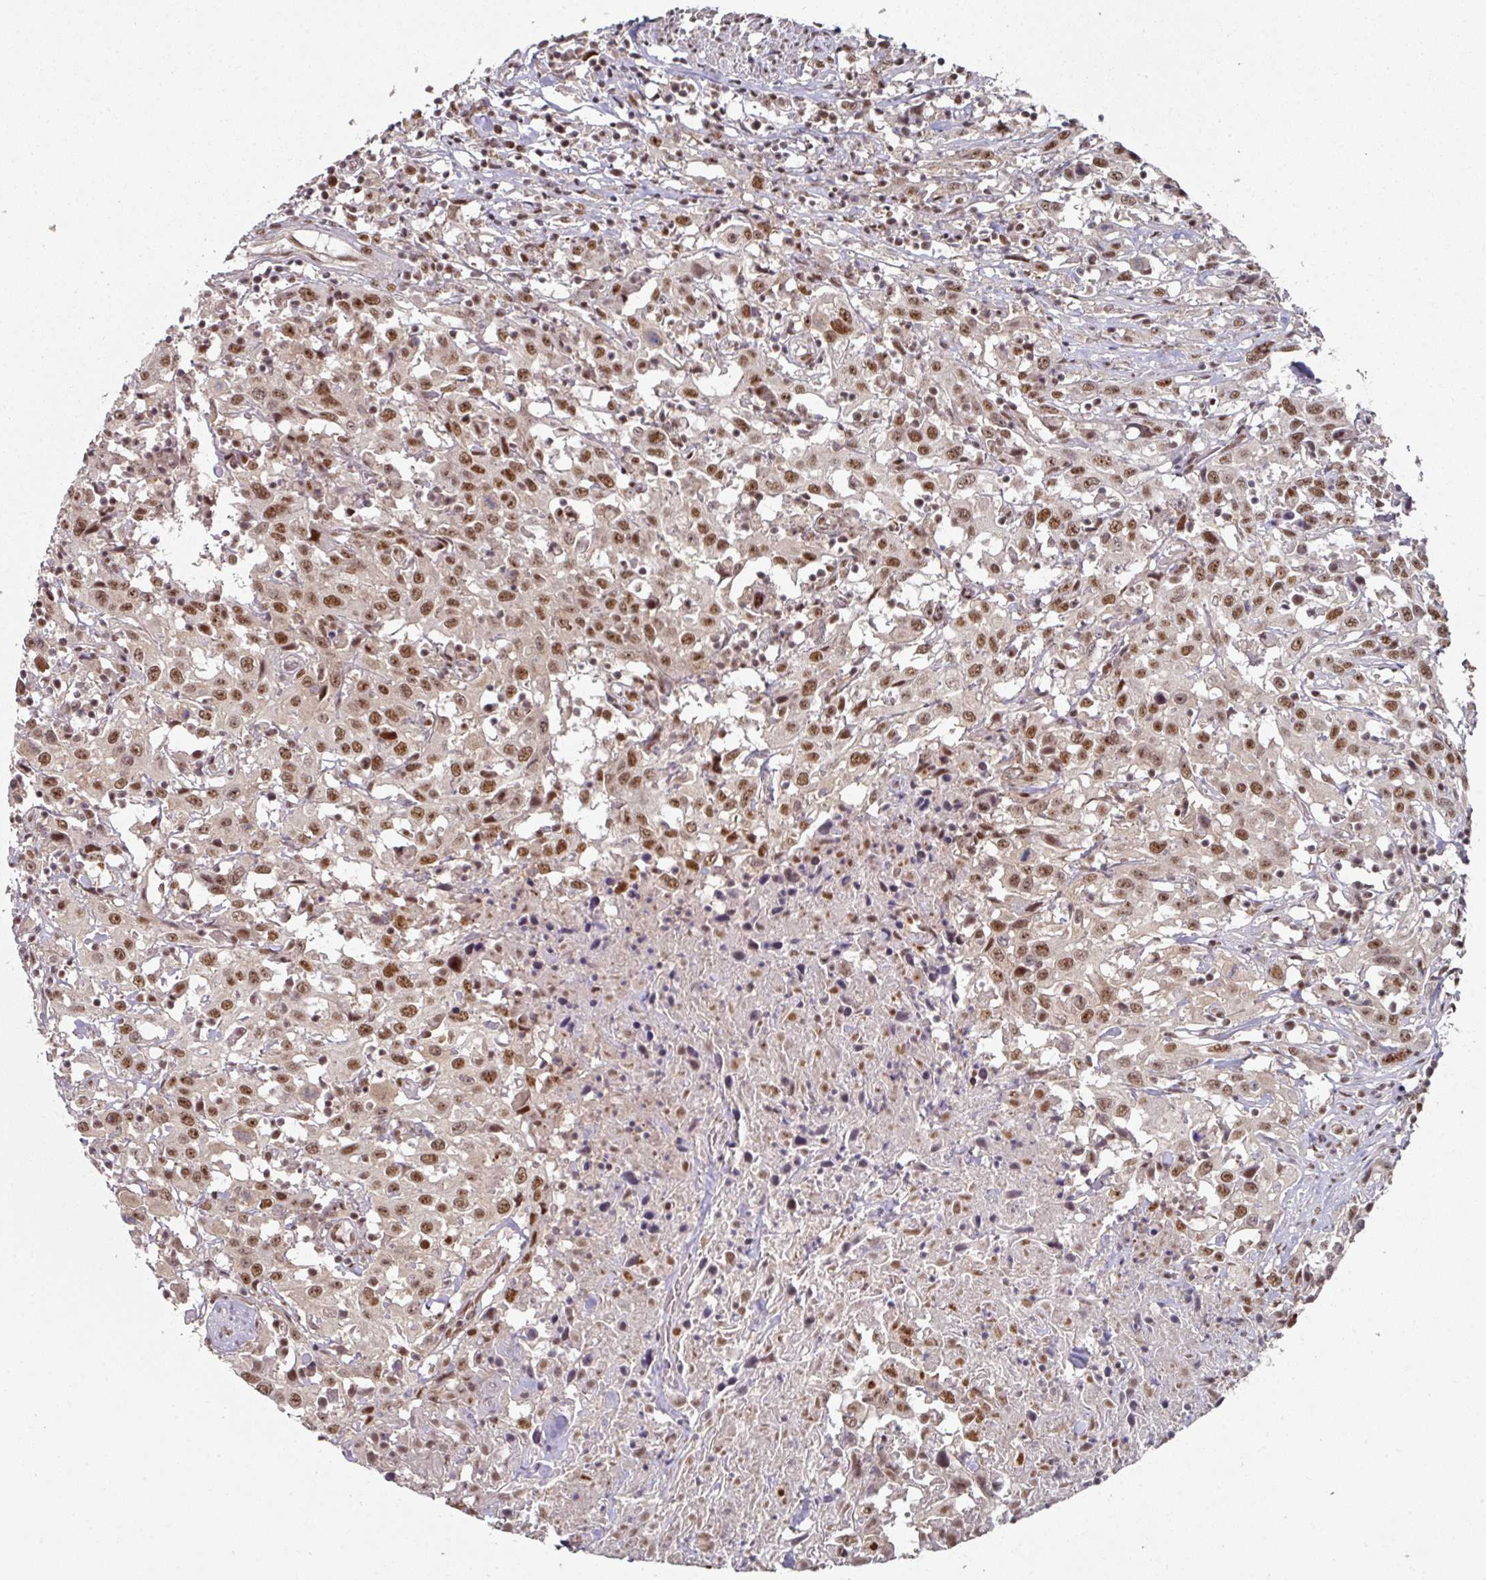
{"staining": {"intensity": "moderate", "quantity": ">75%", "location": "nuclear"}, "tissue": "urothelial cancer", "cell_type": "Tumor cells", "image_type": "cancer", "snomed": [{"axis": "morphology", "description": "Urothelial carcinoma, High grade"}, {"axis": "topography", "description": "Urinary bladder"}], "caption": "Brown immunohistochemical staining in human urothelial carcinoma (high-grade) demonstrates moderate nuclear positivity in about >75% of tumor cells. (DAB IHC, brown staining for protein, blue staining for nuclei).", "gene": "MEPCE", "patient": {"sex": "male", "age": 61}}